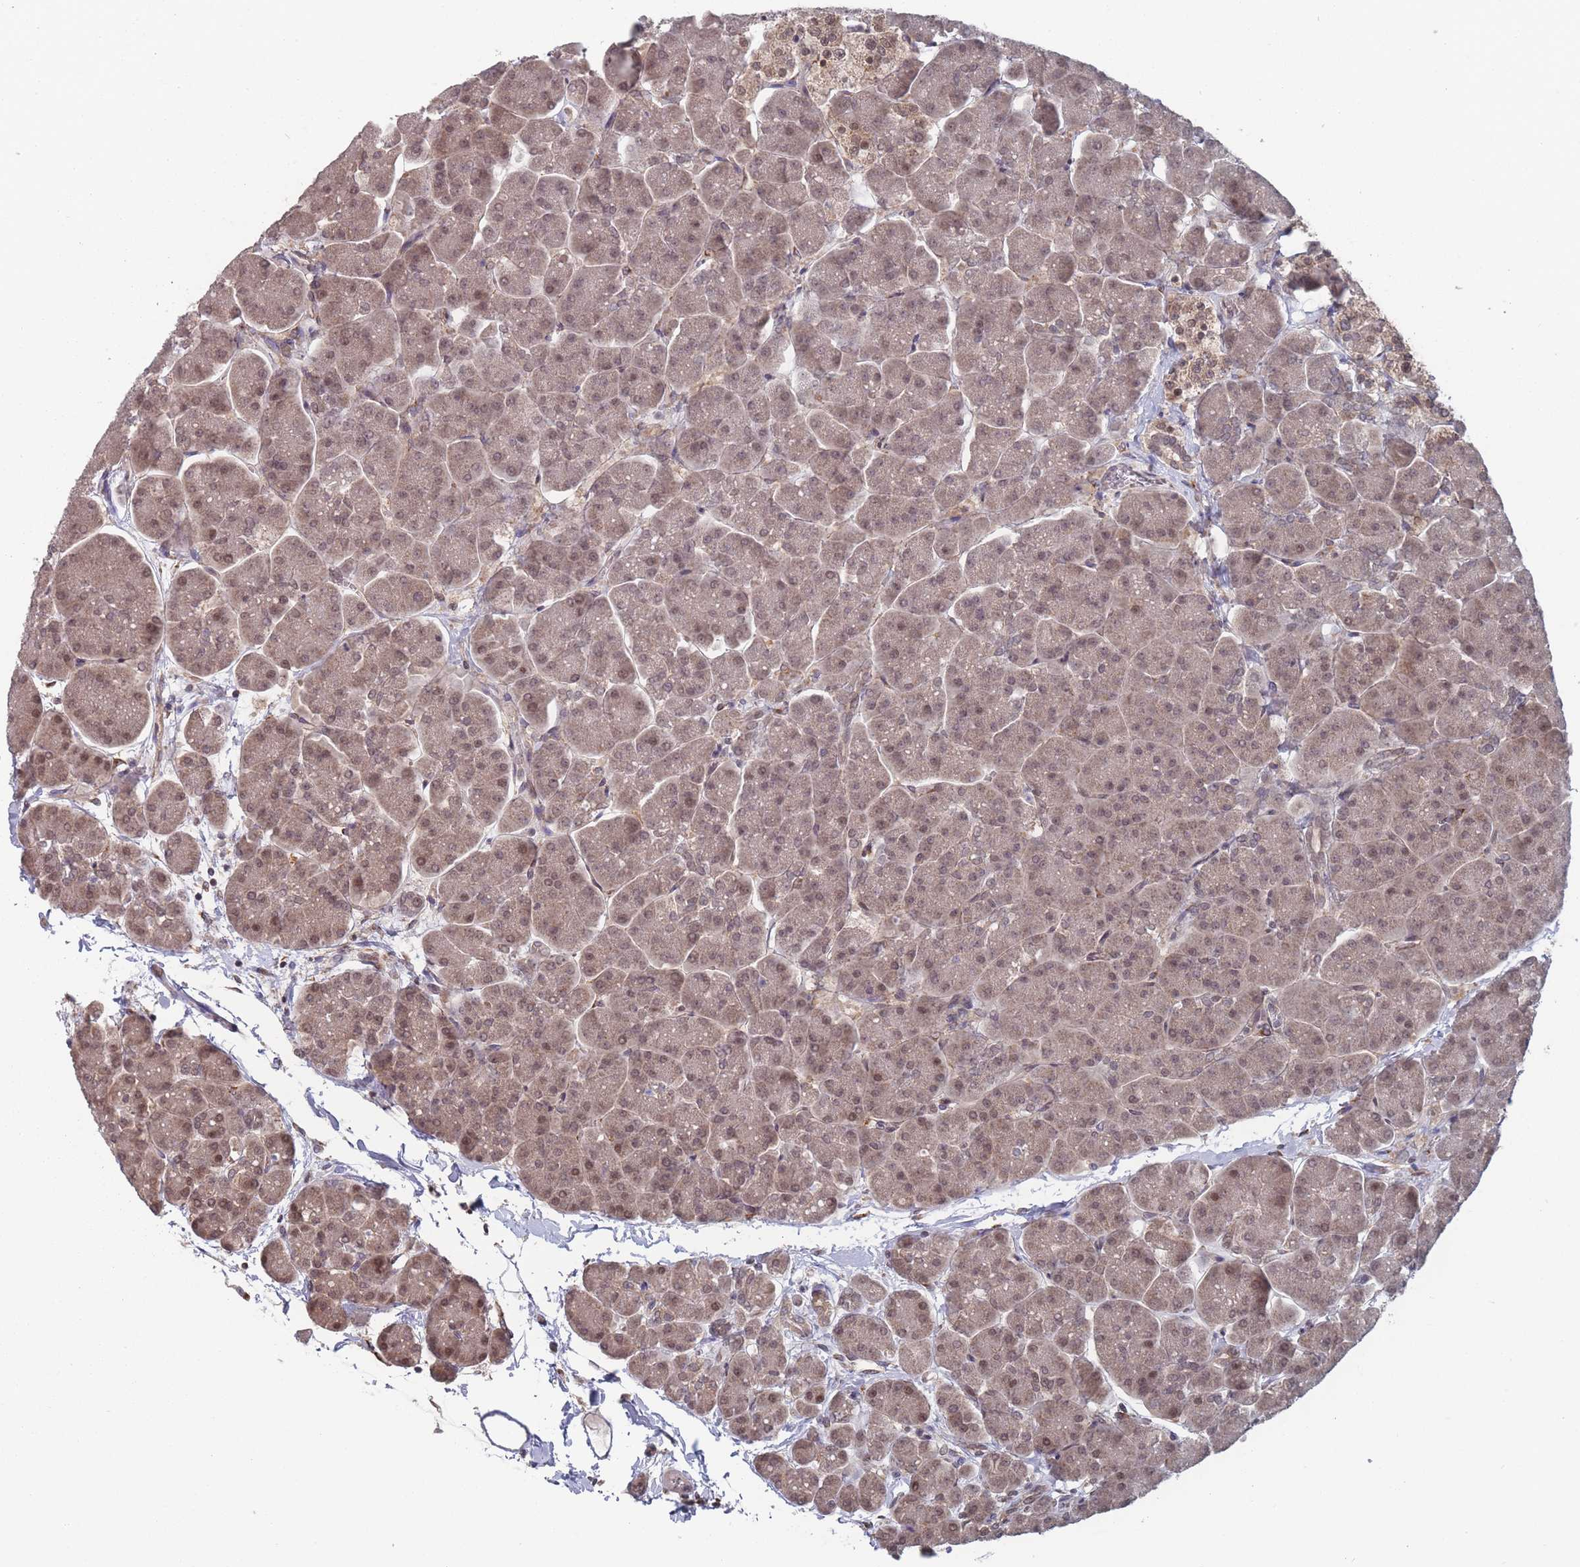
{"staining": {"intensity": "weak", "quantity": ">75%", "location": "cytoplasmic/membranous,nuclear"}, "tissue": "pancreas", "cell_type": "Exocrine glandular cells", "image_type": "normal", "snomed": [{"axis": "morphology", "description": "Normal tissue, NOS"}, {"axis": "topography", "description": "Pancreas"}, {"axis": "topography", "description": "Peripheral nerve tissue"}], "caption": "About >75% of exocrine glandular cells in benign human pancreas reveal weak cytoplasmic/membranous,nuclear protein expression as visualized by brown immunohistochemical staining.", "gene": "CNTRL", "patient": {"sex": "male", "age": 54}}